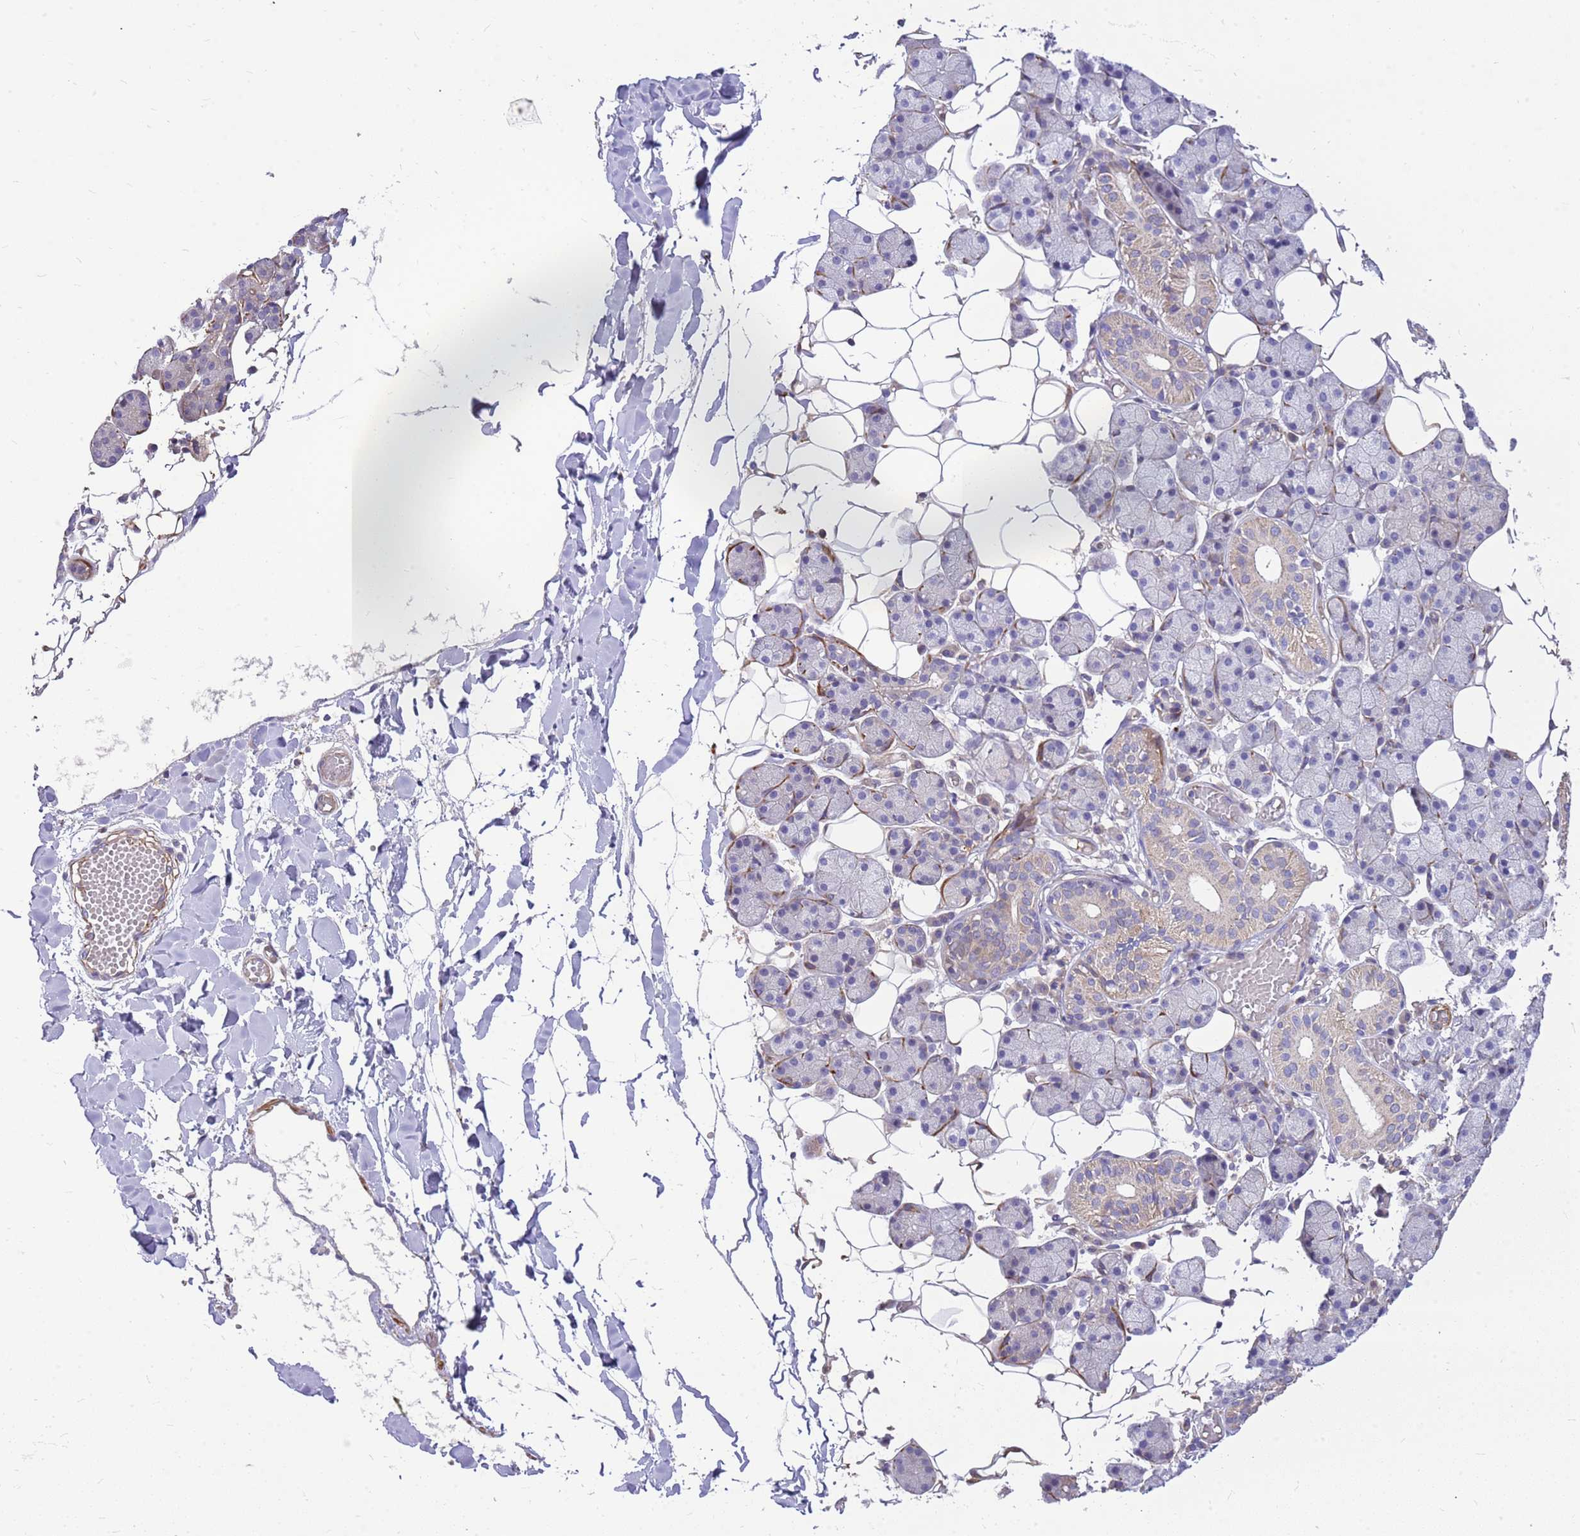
{"staining": {"intensity": "weak", "quantity": "<25%", "location": "cytoplasmic/membranous"}, "tissue": "salivary gland", "cell_type": "Glandular cells", "image_type": "normal", "snomed": [{"axis": "morphology", "description": "Normal tissue, NOS"}, {"axis": "topography", "description": "Salivary gland"}], "caption": "This is a histopathology image of immunohistochemistry (IHC) staining of benign salivary gland, which shows no expression in glandular cells.", "gene": "MVD", "patient": {"sex": "female", "age": 33}}